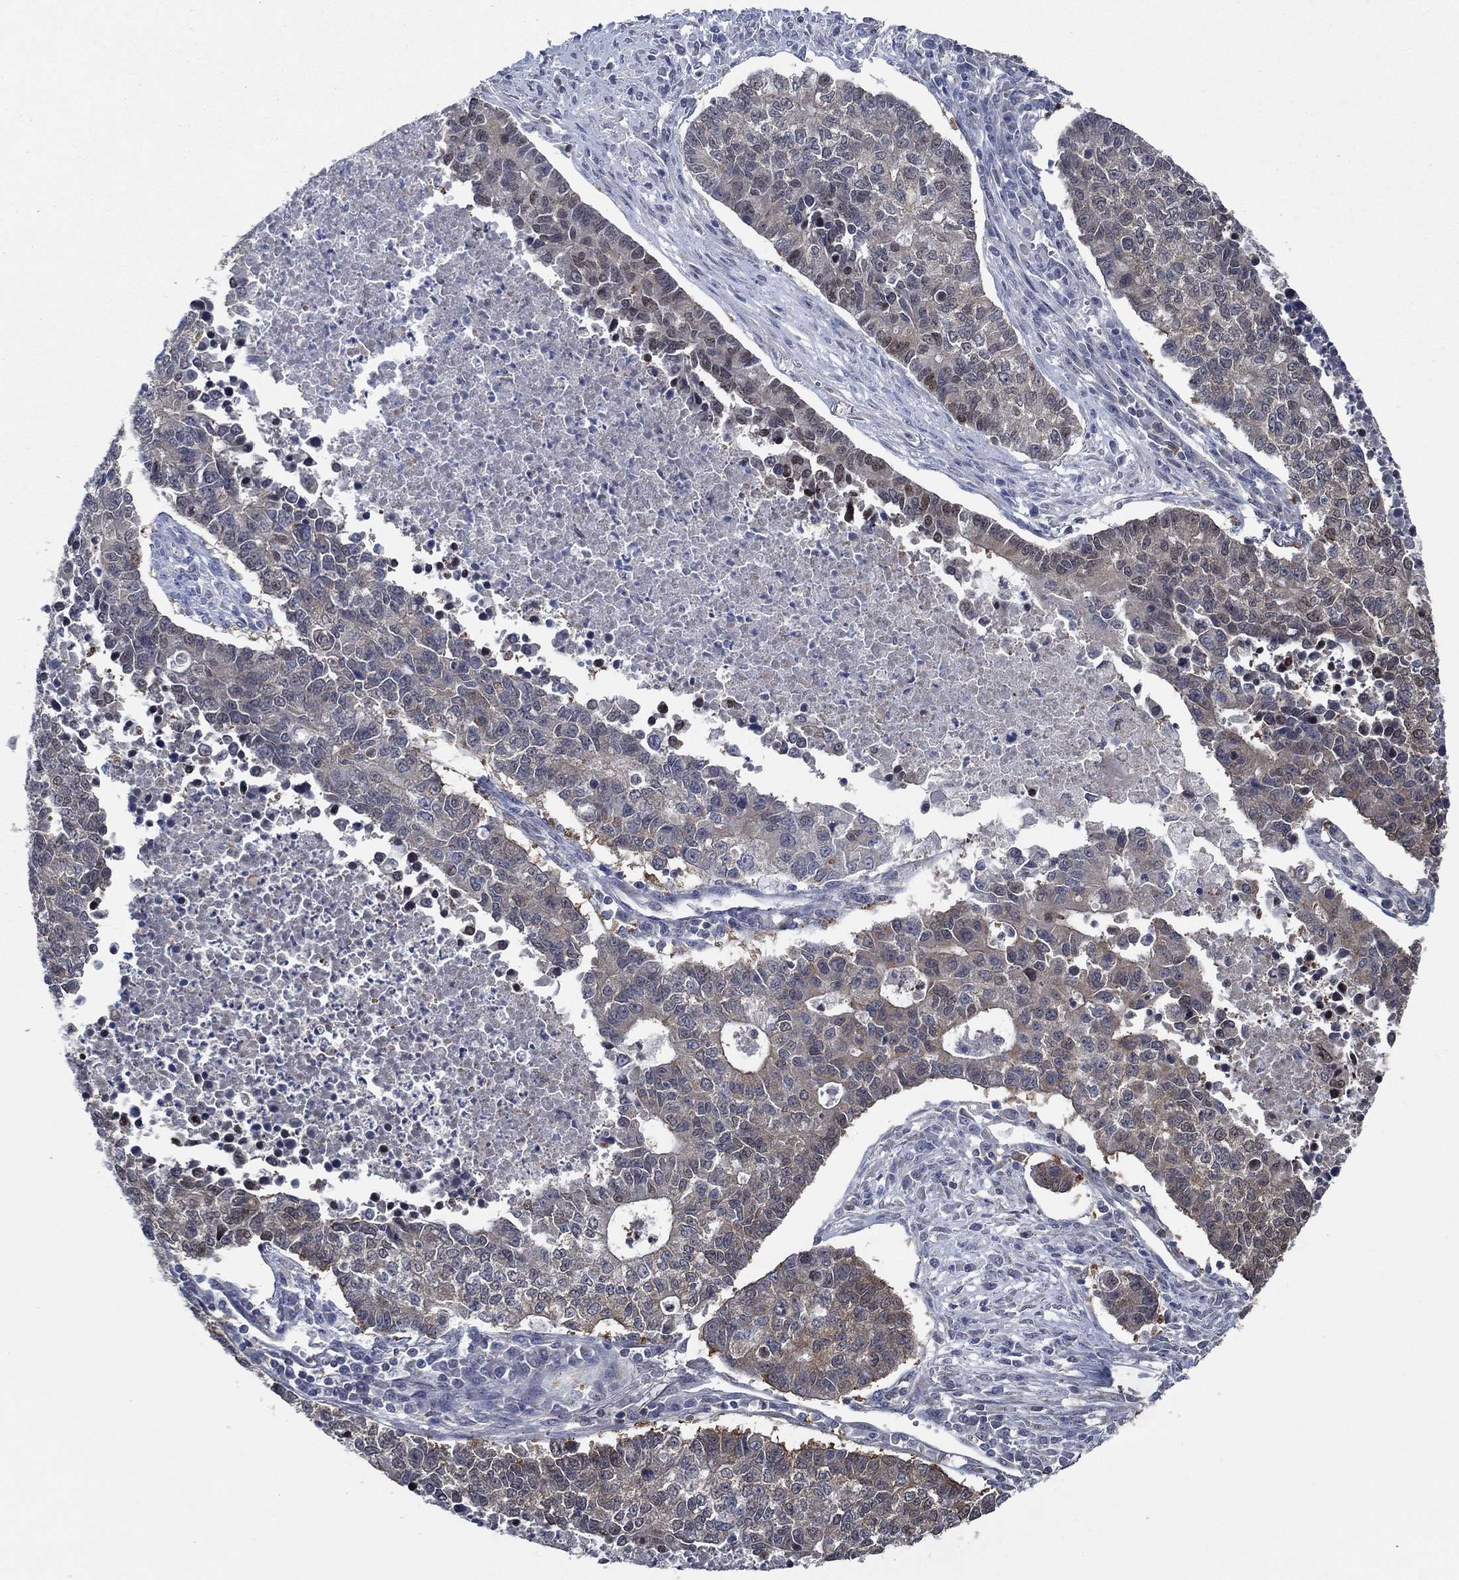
{"staining": {"intensity": "moderate", "quantity": "<25%", "location": "cytoplasmic/membranous,nuclear"}, "tissue": "lung cancer", "cell_type": "Tumor cells", "image_type": "cancer", "snomed": [{"axis": "morphology", "description": "Adenocarcinoma, NOS"}, {"axis": "topography", "description": "Lung"}], "caption": "Brown immunohistochemical staining in lung adenocarcinoma demonstrates moderate cytoplasmic/membranous and nuclear positivity in about <25% of tumor cells. Immunohistochemistry stains the protein in brown and the nuclei are stained blue.", "gene": "DACT1", "patient": {"sex": "male", "age": 57}}